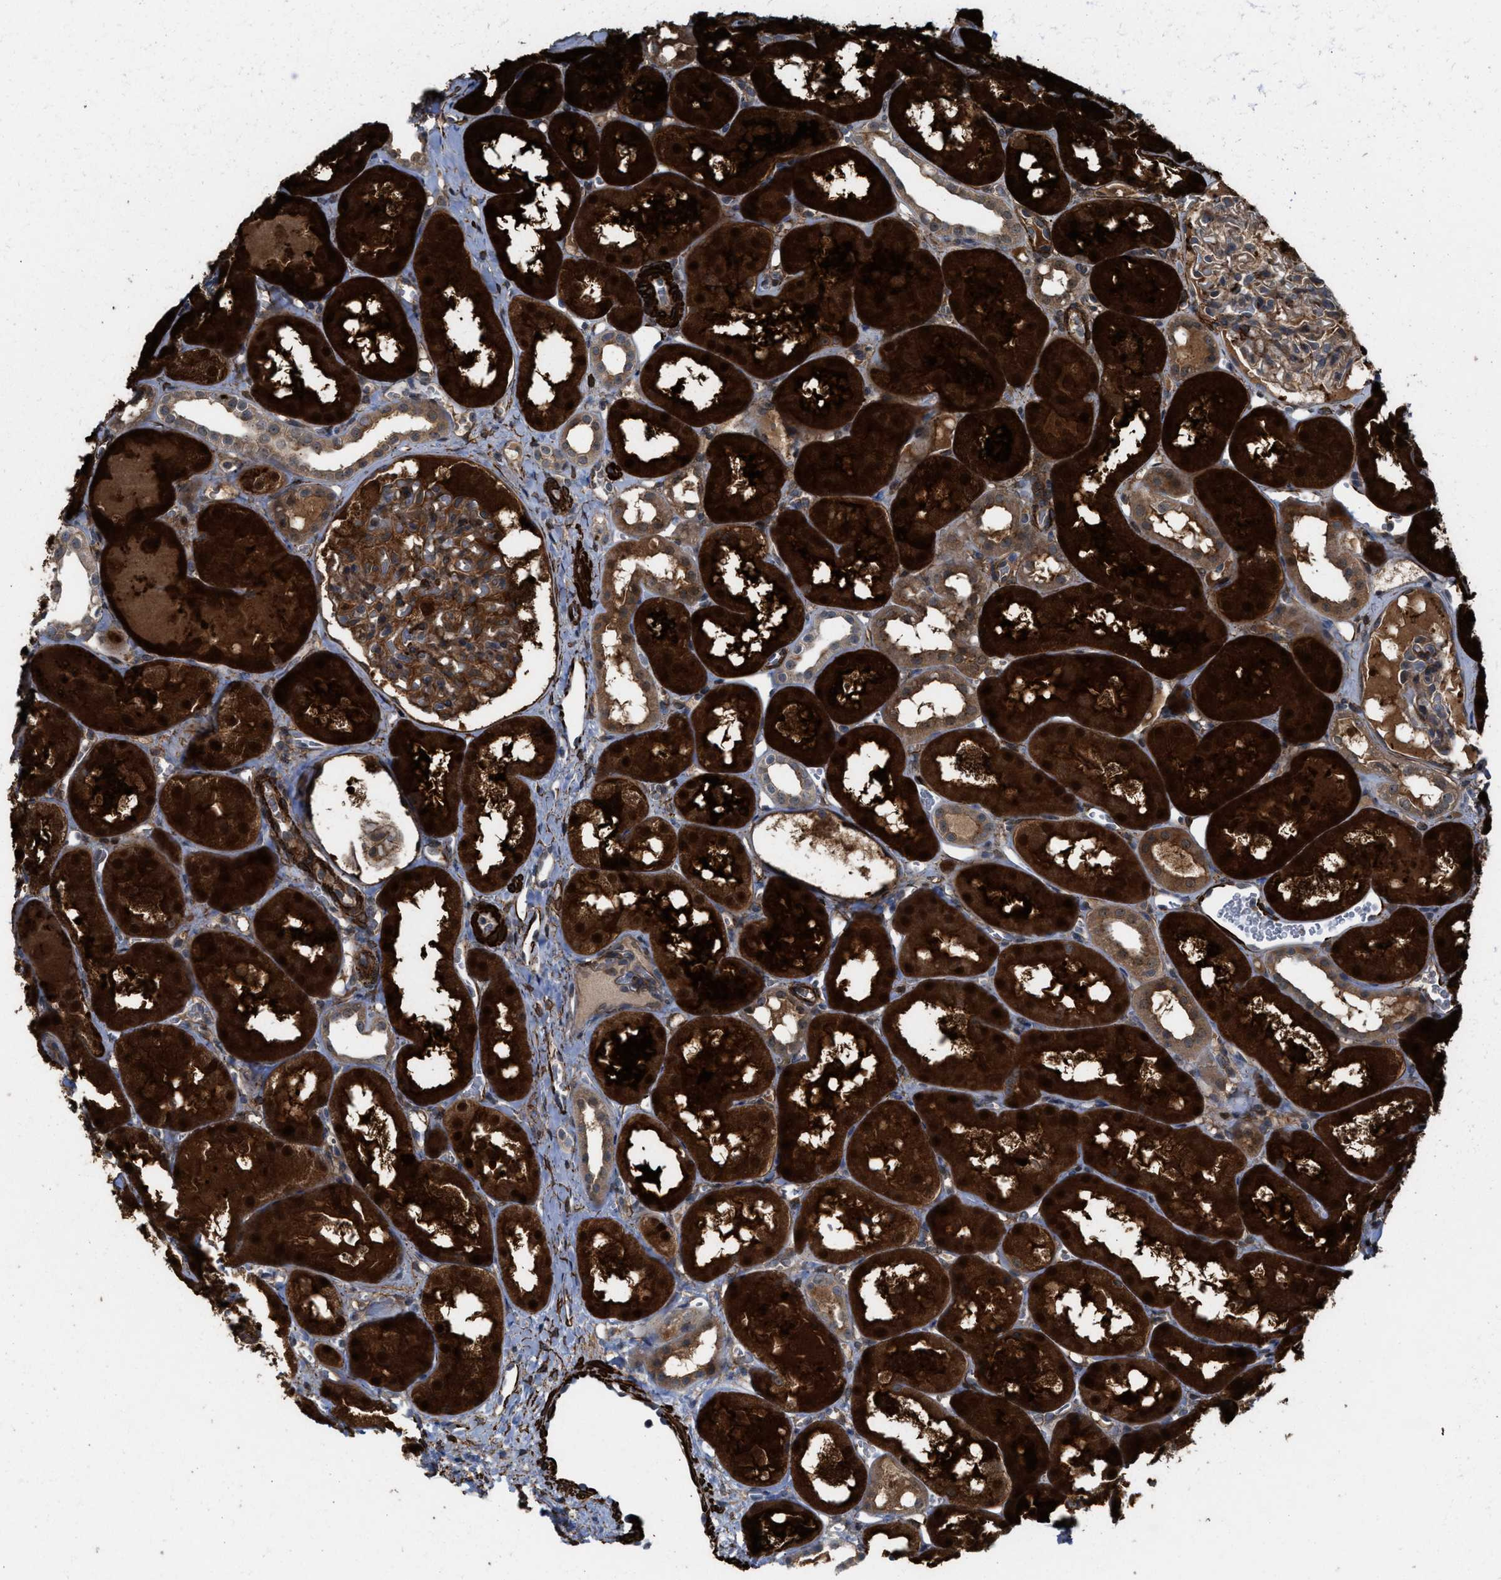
{"staining": {"intensity": "moderate", "quantity": "25%-75%", "location": "cytoplasmic/membranous"}, "tissue": "kidney", "cell_type": "Cells in glomeruli", "image_type": "normal", "snomed": [{"axis": "morphology", "description": "Normal tissue, NOS"}, {"axis": "topography", "description": "Kidney"}, {"axis": "topography", "description": "Urinary bladder"}], "caption": "Immunohistochemistry (IHC) (DAB (3,3'-diaminobenzidine)) staining of benign kidney demonstrates moderate cytoplasmic/membranous protein staining in approximately 25%-75% of cells in glomeruli. (DAB (3,3'-diaminobenzidine) = brown stain, brightfield microscopy at high magnification).", "gene": "NQO2", "patient": {"sex": "male", "age": 16}}